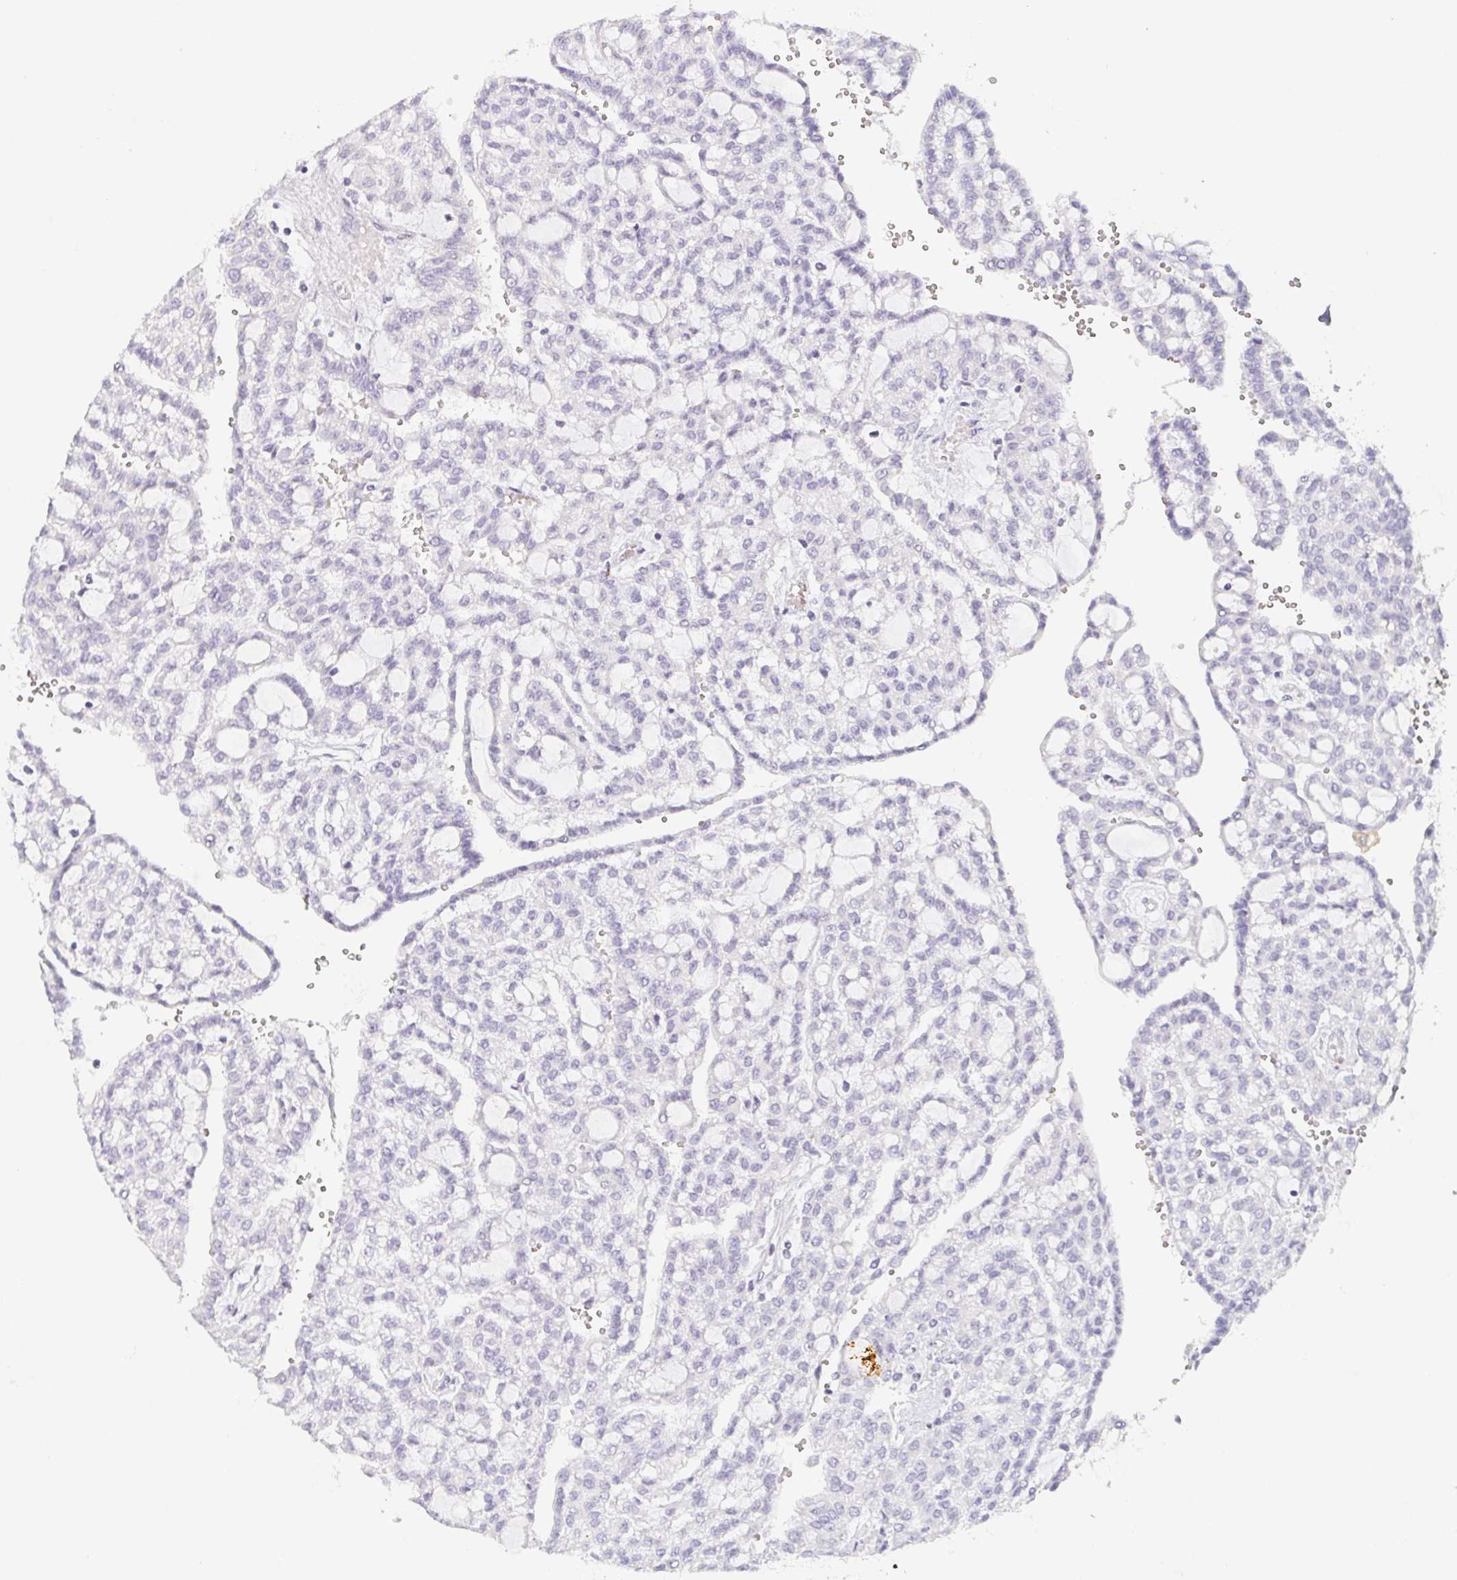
{"staining": {"intensity": "negative", "quantity": "none", "location": "none"}, "tissue": "renal cancer", "cell_type": "Tumor cells", "image_type": "cancer", "snomed": [{"axis": "morphology", "description": "Adenocarcinoma, NOS"}, {"axis": "topography", "description": "Kidney"}], "caption": "DAB (3,3'-diaminobenzidine) immunohistochemical staining of renal cancer shows no significant expression in tumor cells.", "gene": "PRR27", "patient": {"sex": "male", "age": 63}}